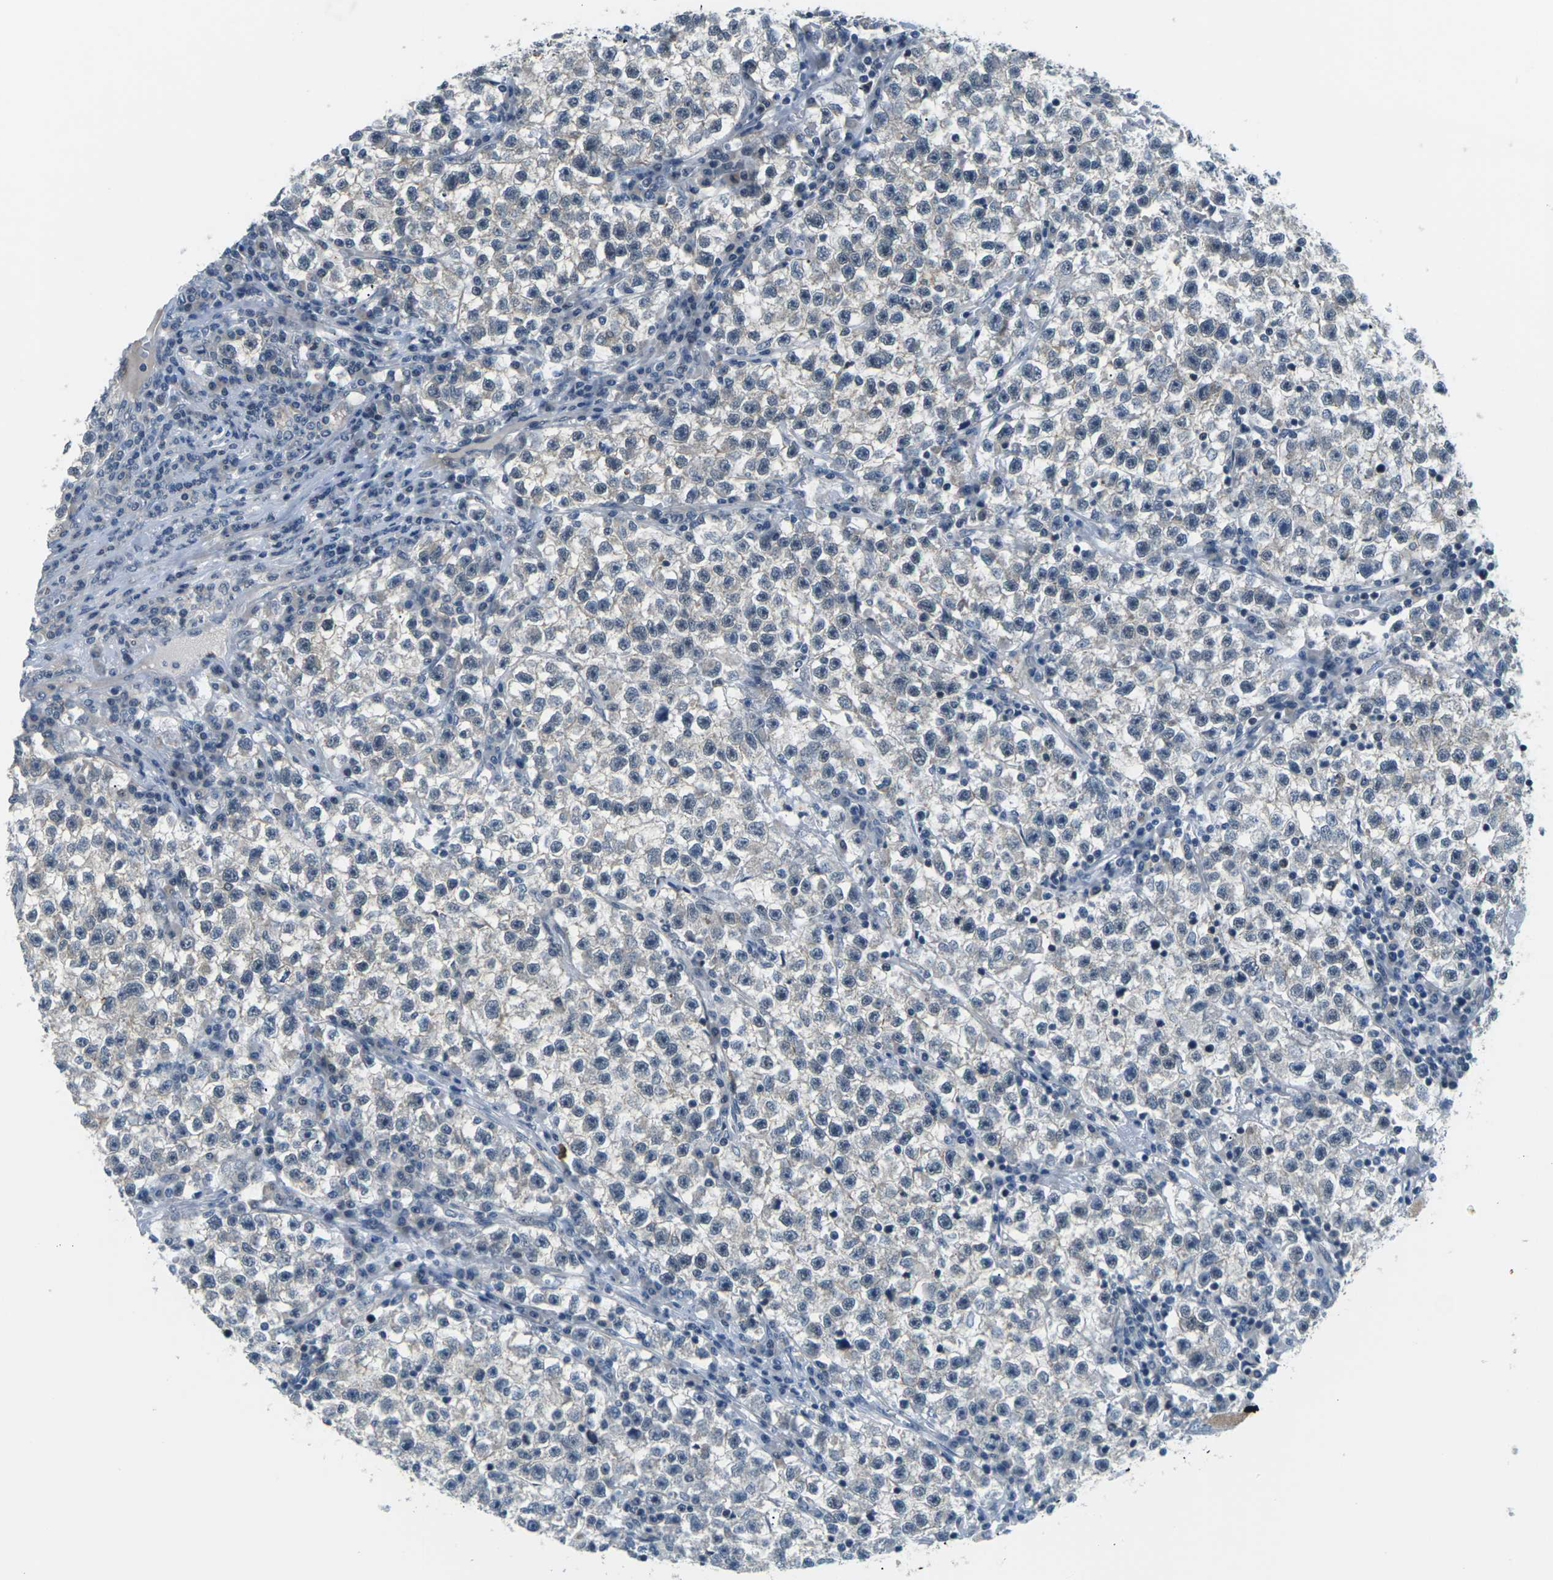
{"staining": {"intensity": "negative", "quantity": "none", "location": "none"}, "tissue": "testis cancer", "cell_type": "Tumor cells", "image_type": "cancer", "snomed": [{"axis": "morphology", "description": "Seminoma, NOS"}, {"axis": "topography", "description": "Testis"}], "caption": "Protein analysis of testis seminoma reveals no significant staining in tumor cells. (DAB immunohistochemistry visualized using brightfield microscopy, high magnification).", "gene": "SLC13A3", "patient": {"sex": "male", "age": 22}}